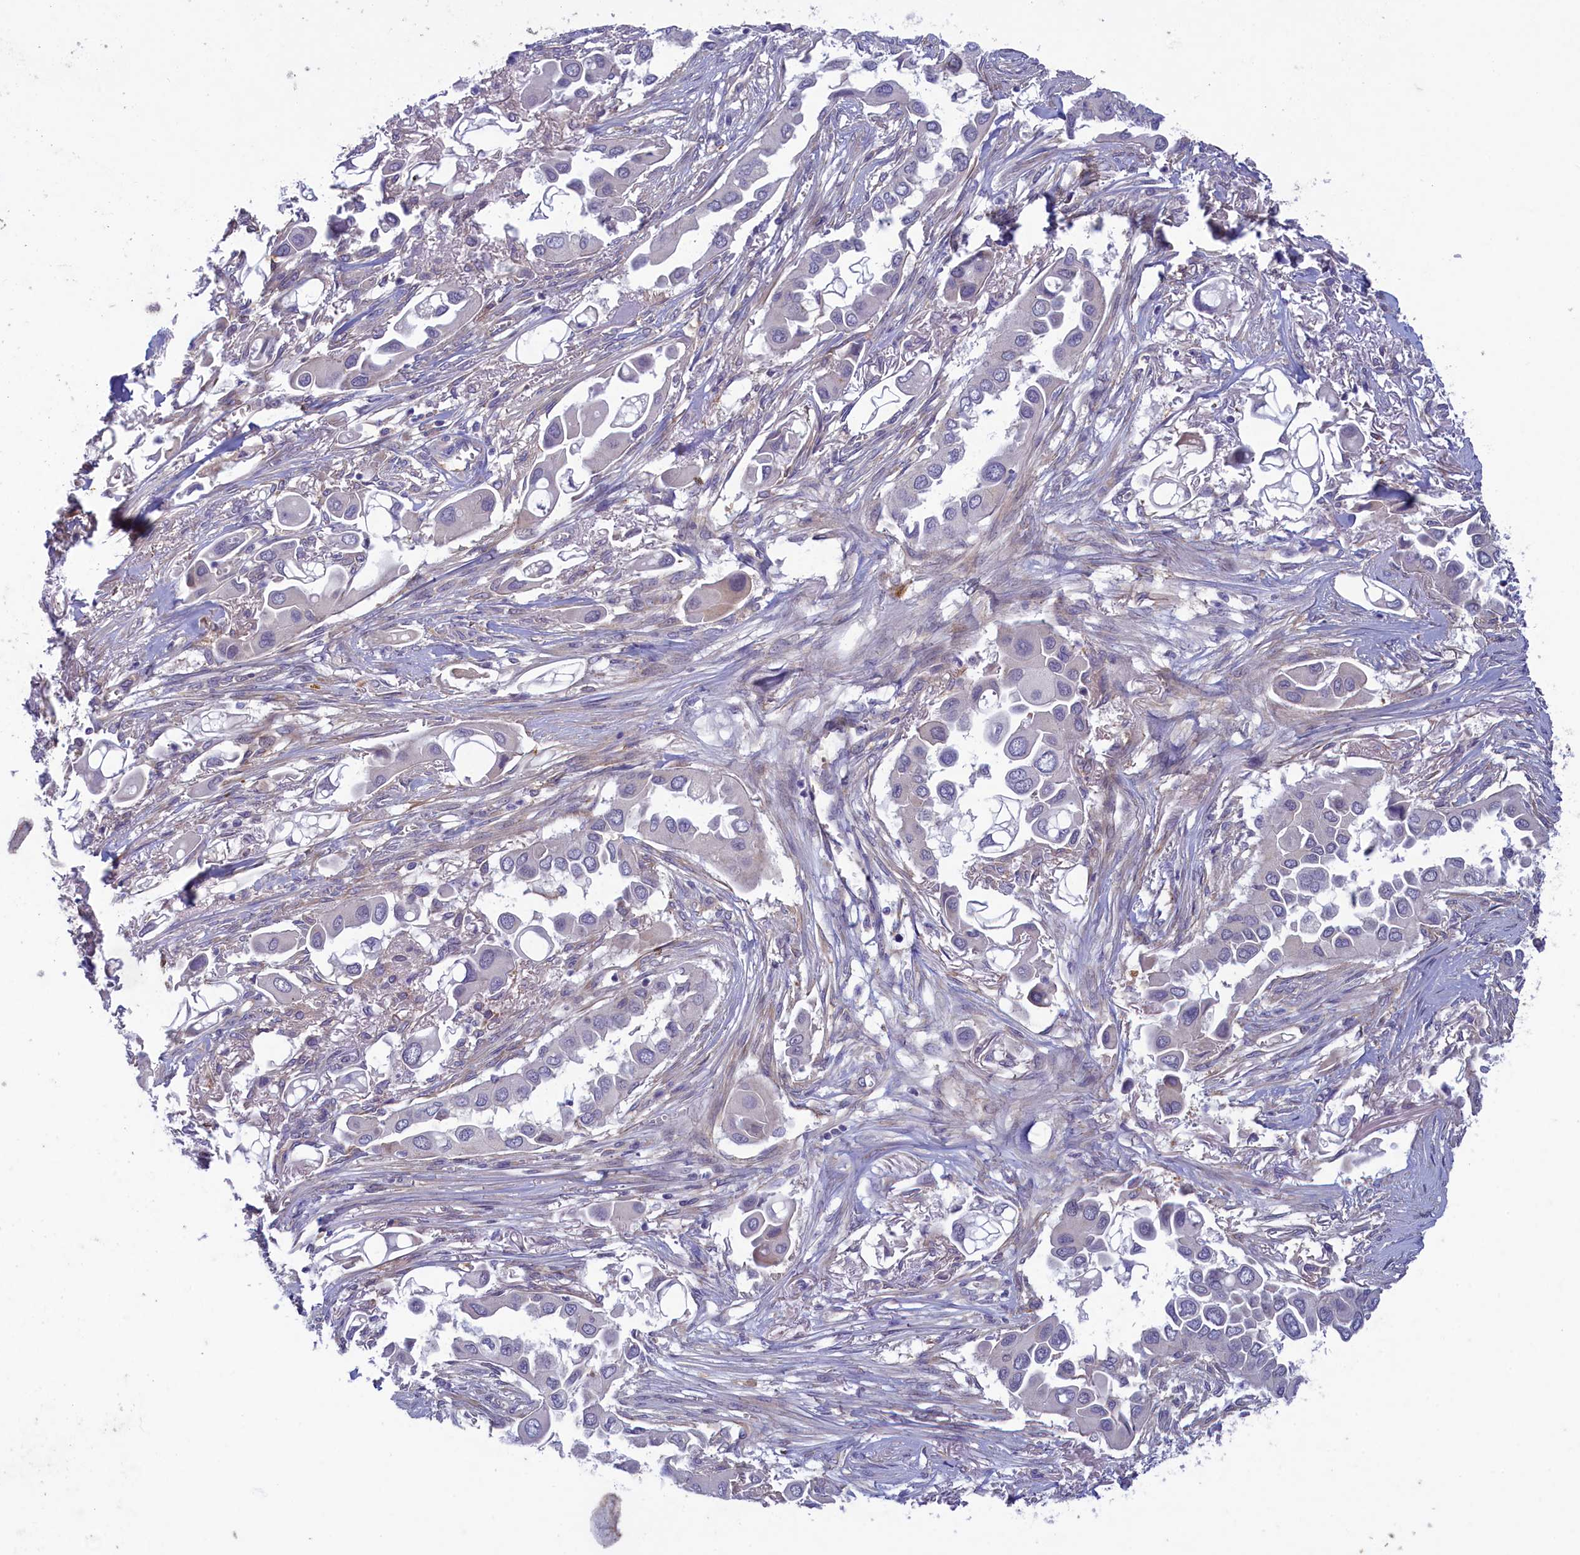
{"staining": {"intensity": "negative", "quantity": "none", "location": "none"}, "tissue": "lung cancer", "cell_type": "Tumor cells", "image_type": "cancer", "snomed": [{"axis": "morphology", "description": "Adenocarcinoma, NOS"}, {"axis": "topography", "description": "Lung"}], "caption": "High power microscopy photomicrograph of an immunohistochemistry histopathology image of adenocarcinoma (lung), revealing no significant staining in tumor cells.", "gene": "PLEKHG6", "patient": {"sex": "female", "age": 76}}